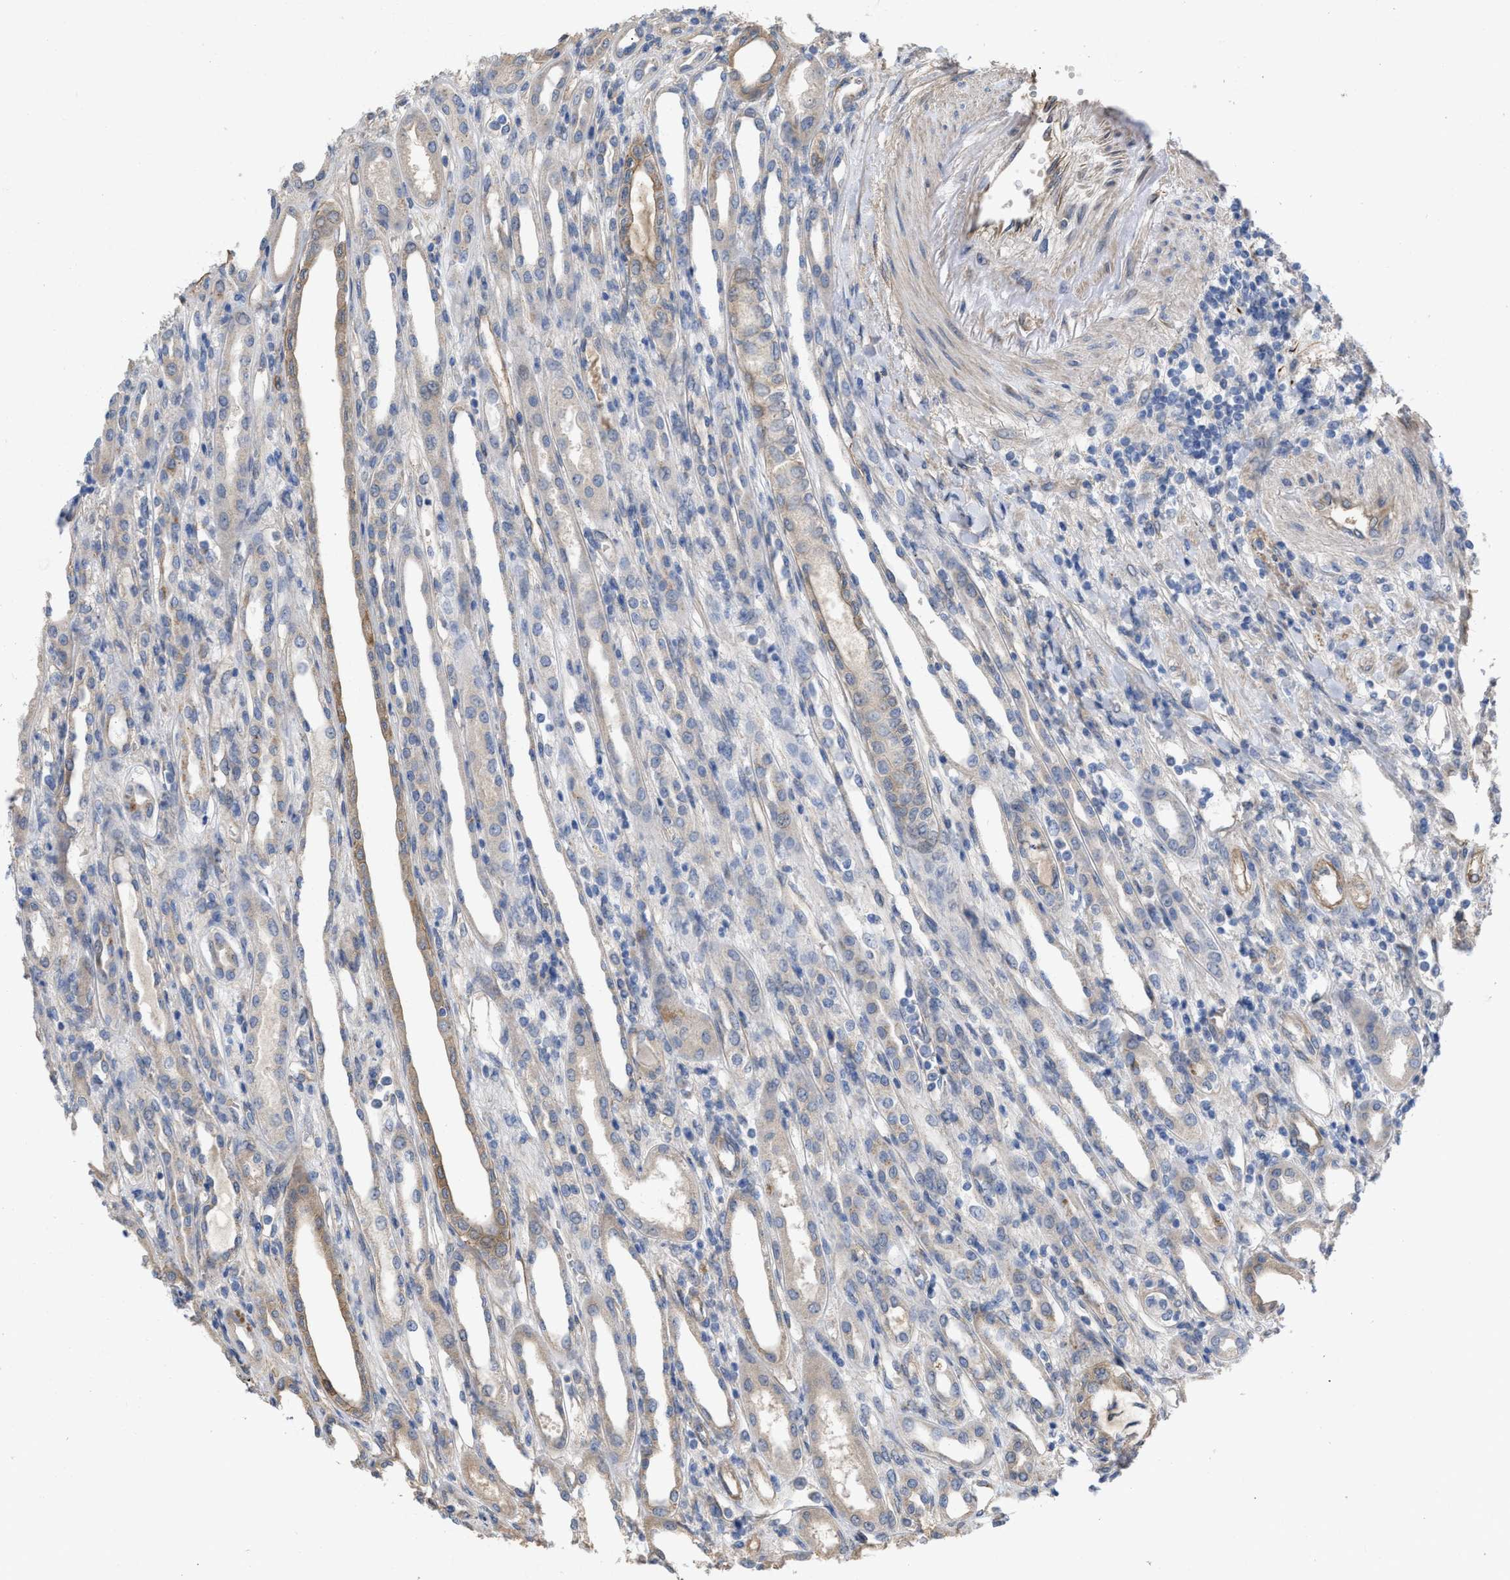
{"staining": {"intensity": "negative", "quantity": "none", "location": "none"}, "tissue": "renal cancer", "cell_type": "Tumor cells", "image_type": "cancer", "snomed": [{"axis": "morphology", "description": "Adenocarcinoma, NOS"}, {"axis": "topography", "description": "Kidney"}], "caption": "This photomicrograph is of renal cancer (adenocarcinoma) stained with immunohistochemistry (IHC) to label a protein in brown with the nuclei are counter-stained blue. There is no positivity in tumor cells.", "gene": "SLC4A11", "patient": {"sex": "female", "age": 54}}